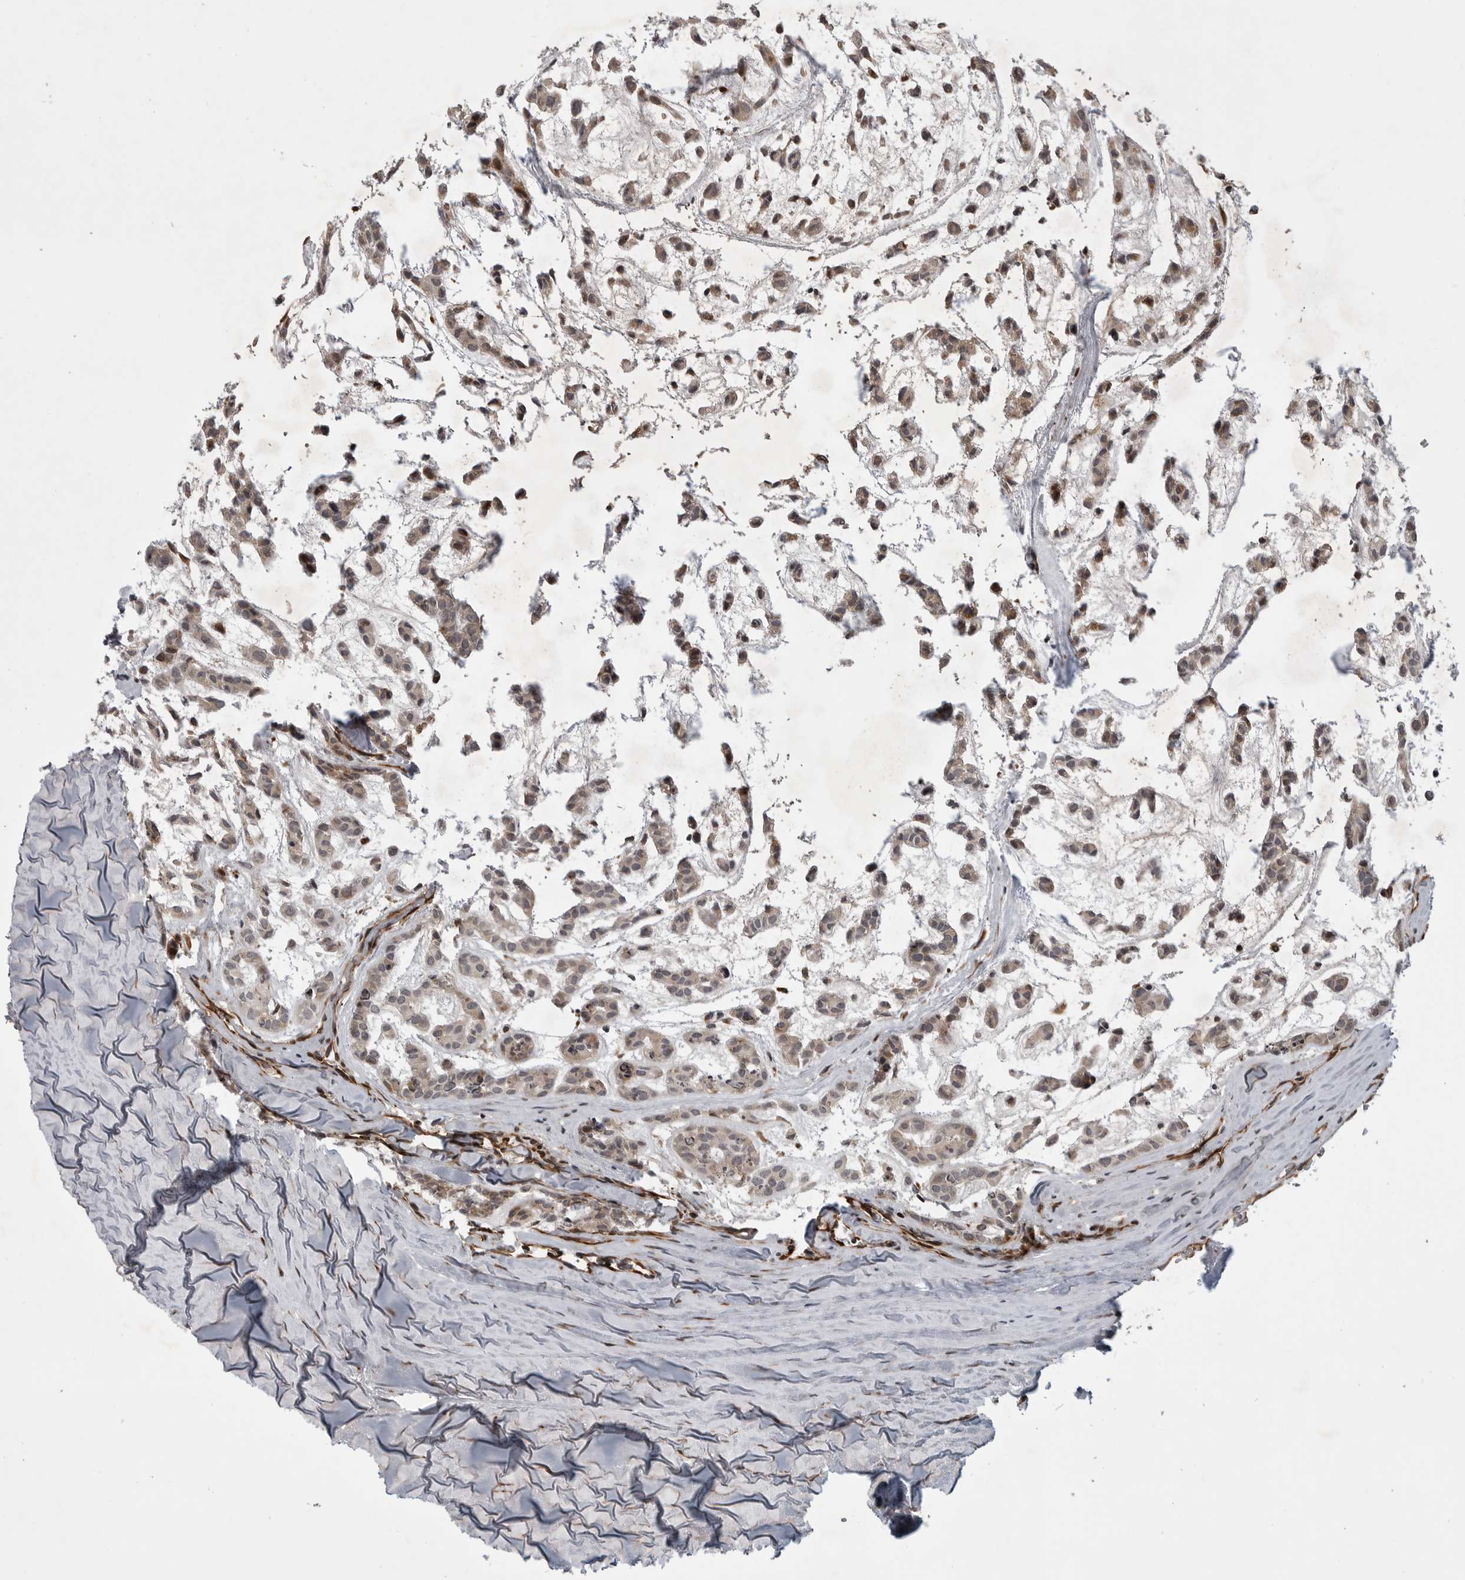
{"staining": {"intensity": "weak", "quantity": "<25%", "location": "cytoplasmic/membranous"}, "tissue": "head and neck cancer", "cell_type": "Tumor cells", "image_type": "cancer", "snomed": [{"axis": "morphology", "description": "Adenocarcinoma, NOS"}, {"axis": "morphology", "description": "Adenoma, NOS"}, {"axis": "topography", "description": "Head-Neck"}], "caption": "The image shows no significant staining in tumor cells of head and neck cancer. (DAB immunohistochemistry visualized using brightfield microscopy, high magnification).", "gene": "ABL1", "patient": {"sex": "female", "age": 55}}